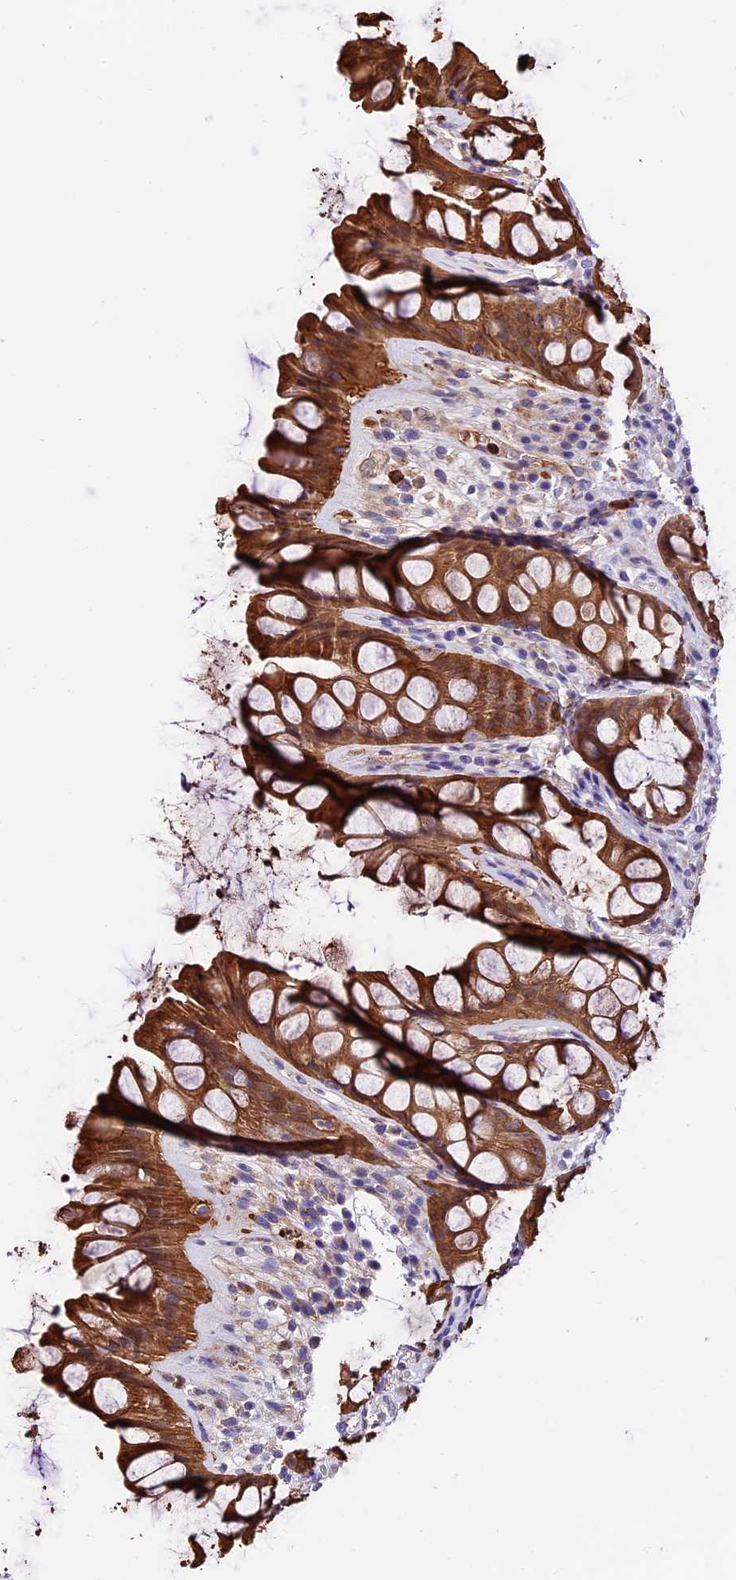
{"staining": {"intensity": "moderate", "quantity": ">75%", "location": "cytoplasmic/membranous,nuclear"}, "tissue": "rectum", "cell_type": "Glandular cells", "image_type": "normal", "snomed": [{"axis": "morphology", "description": "Normal tissue, NOS"}, {"axis": "topography", "description": "Rectum"}], "caption": "This histopathology image shows immunohistochemistry staining of unremarkable human rectum, with medium moderate cytoplasmic/membranous,nuclear positivity in about >75% of glandular cells.", "gene": "MAP3K7CL", "patient": {"sex": "male", "age": 74}}